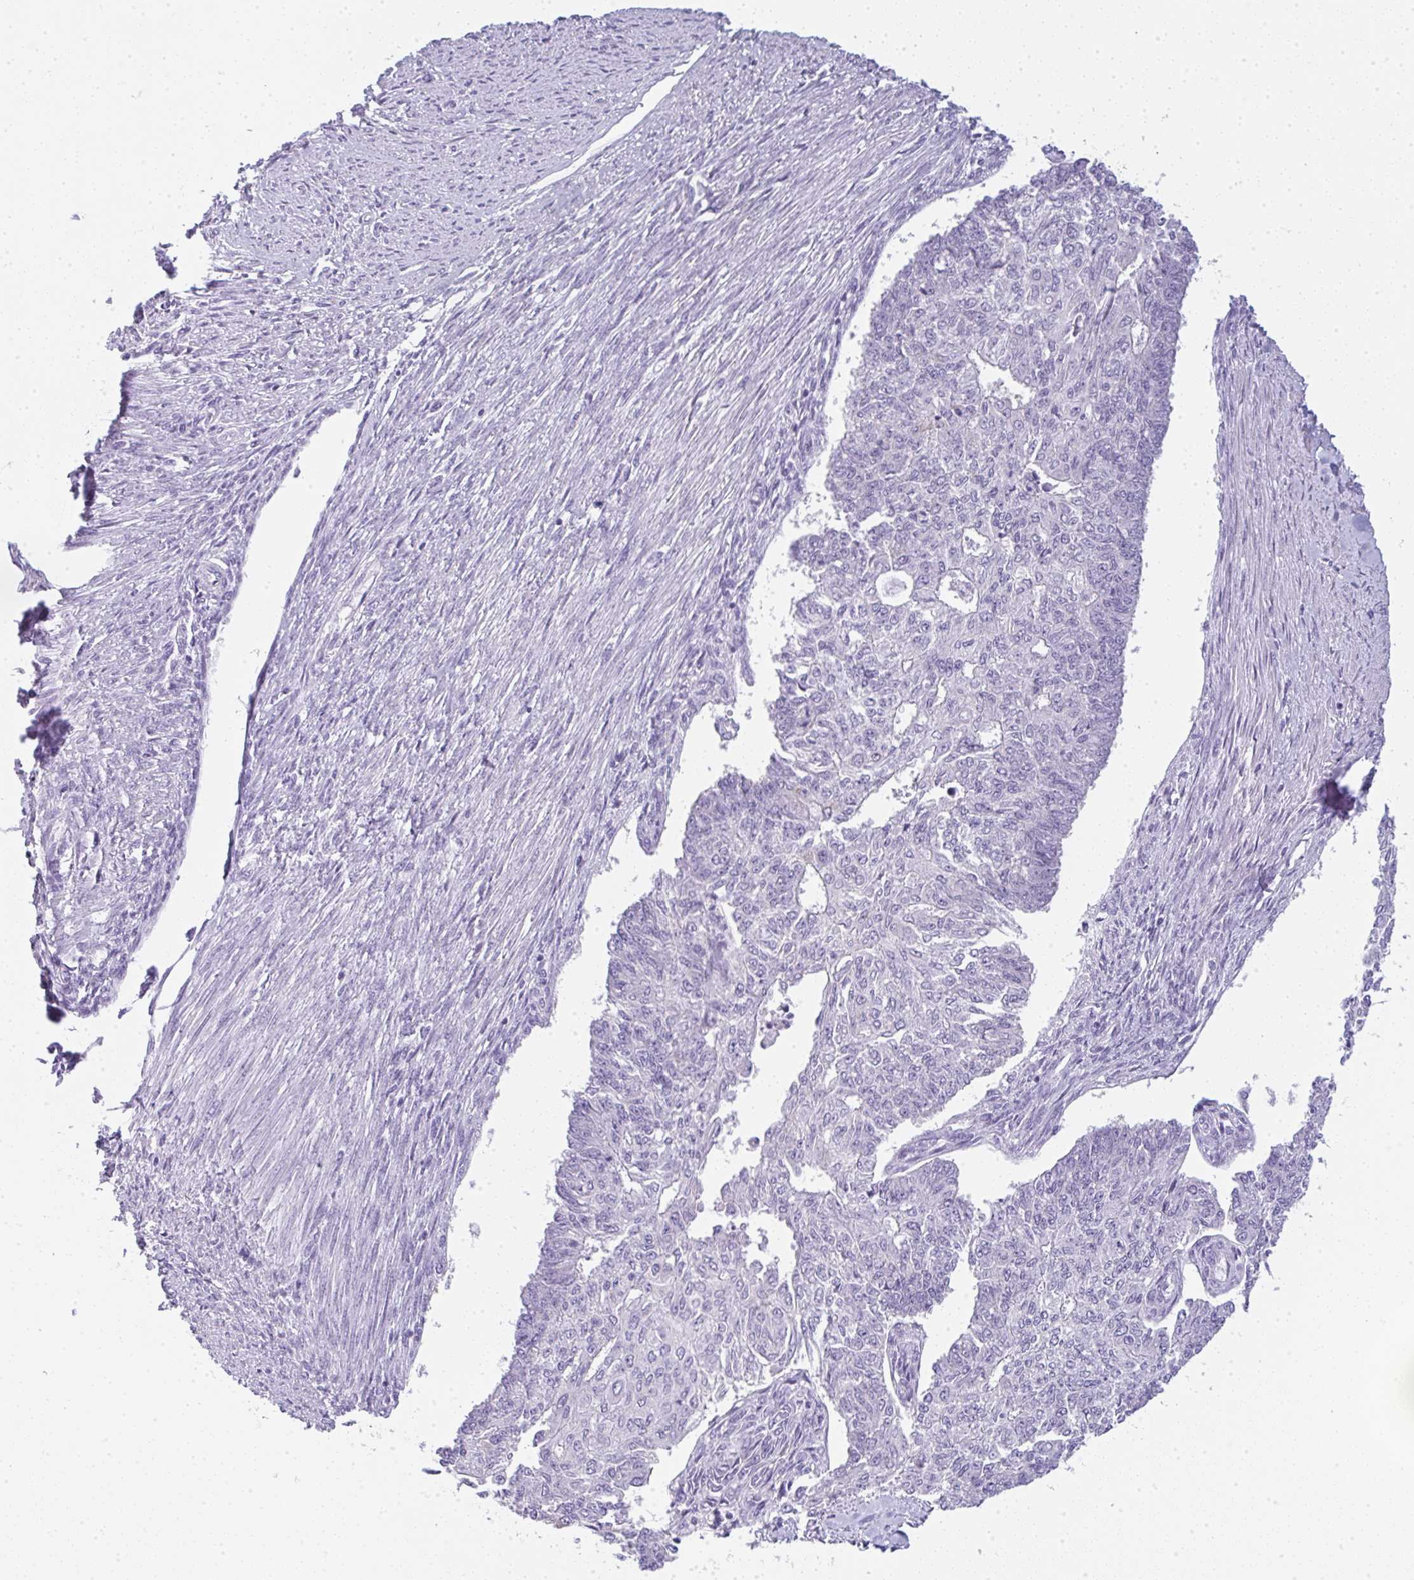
{"staining": {"intensity": "negative", "quantity": "none", "location": "none"}, "tissue": "endometrial cancer", "cell_type": "Tumor cells", "image_type": "cancer", "snomed": [{"axis": "morphology", "description": "Adenocarcinoma, NOS"}, {"axis": "topography", "description": "Endometrium"}], "caption": "There is no significant expression in tumor cells of adenocarcinoma (endometrial). Brightfield microscopy of IHC stained with DAB (3,3'-diaminobenzidine) (brown) and hematoxylin (blue), captured at high magnification.", "gene": "LPAR4", "patient": {"sex": "female", "age": 32}}